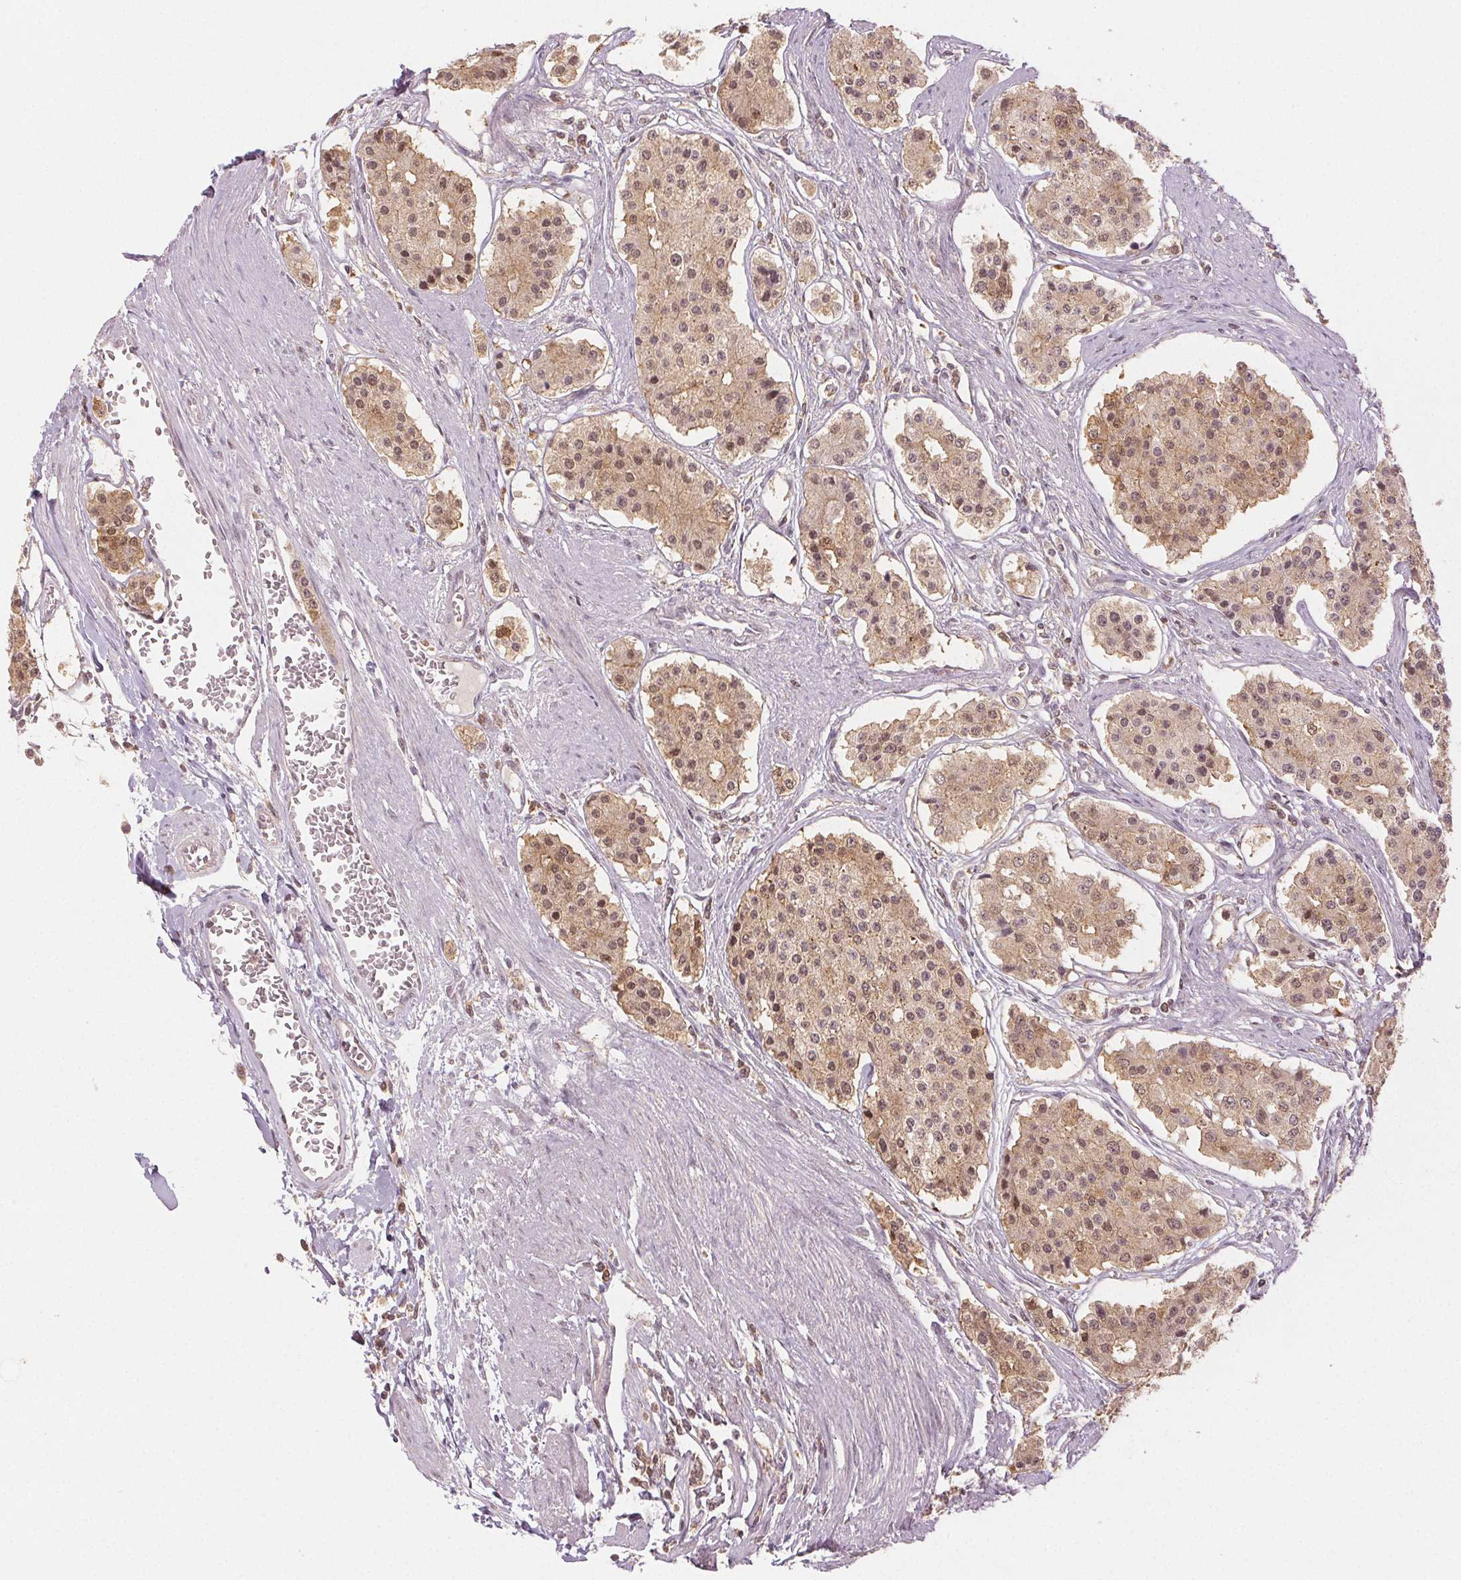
{"staining": {"intensity": "weak", "quantity": ">75%", "location": "cytoplasmic/membranous,nuclear"}, "tissue": "carcinoid", "cell_type": "Tumor cells", "image_type": "cancer", "snomed": [{"axis": "morphology", "description": "Carcinoid, malignant, NOS"}, {"axis": "topography", "description": "Small intestine"}], "caption": "The photomicrograph reveals a brown stain indicating the presence of a protein in the cytoplasmic/membranous and nuclear of tumor cells in malignant carcinoid. (DAB = brown stain, brightfield microscopy at high magnification).", "gene": "MAPK14", "patient": {"sex": "female", "age": 65}}